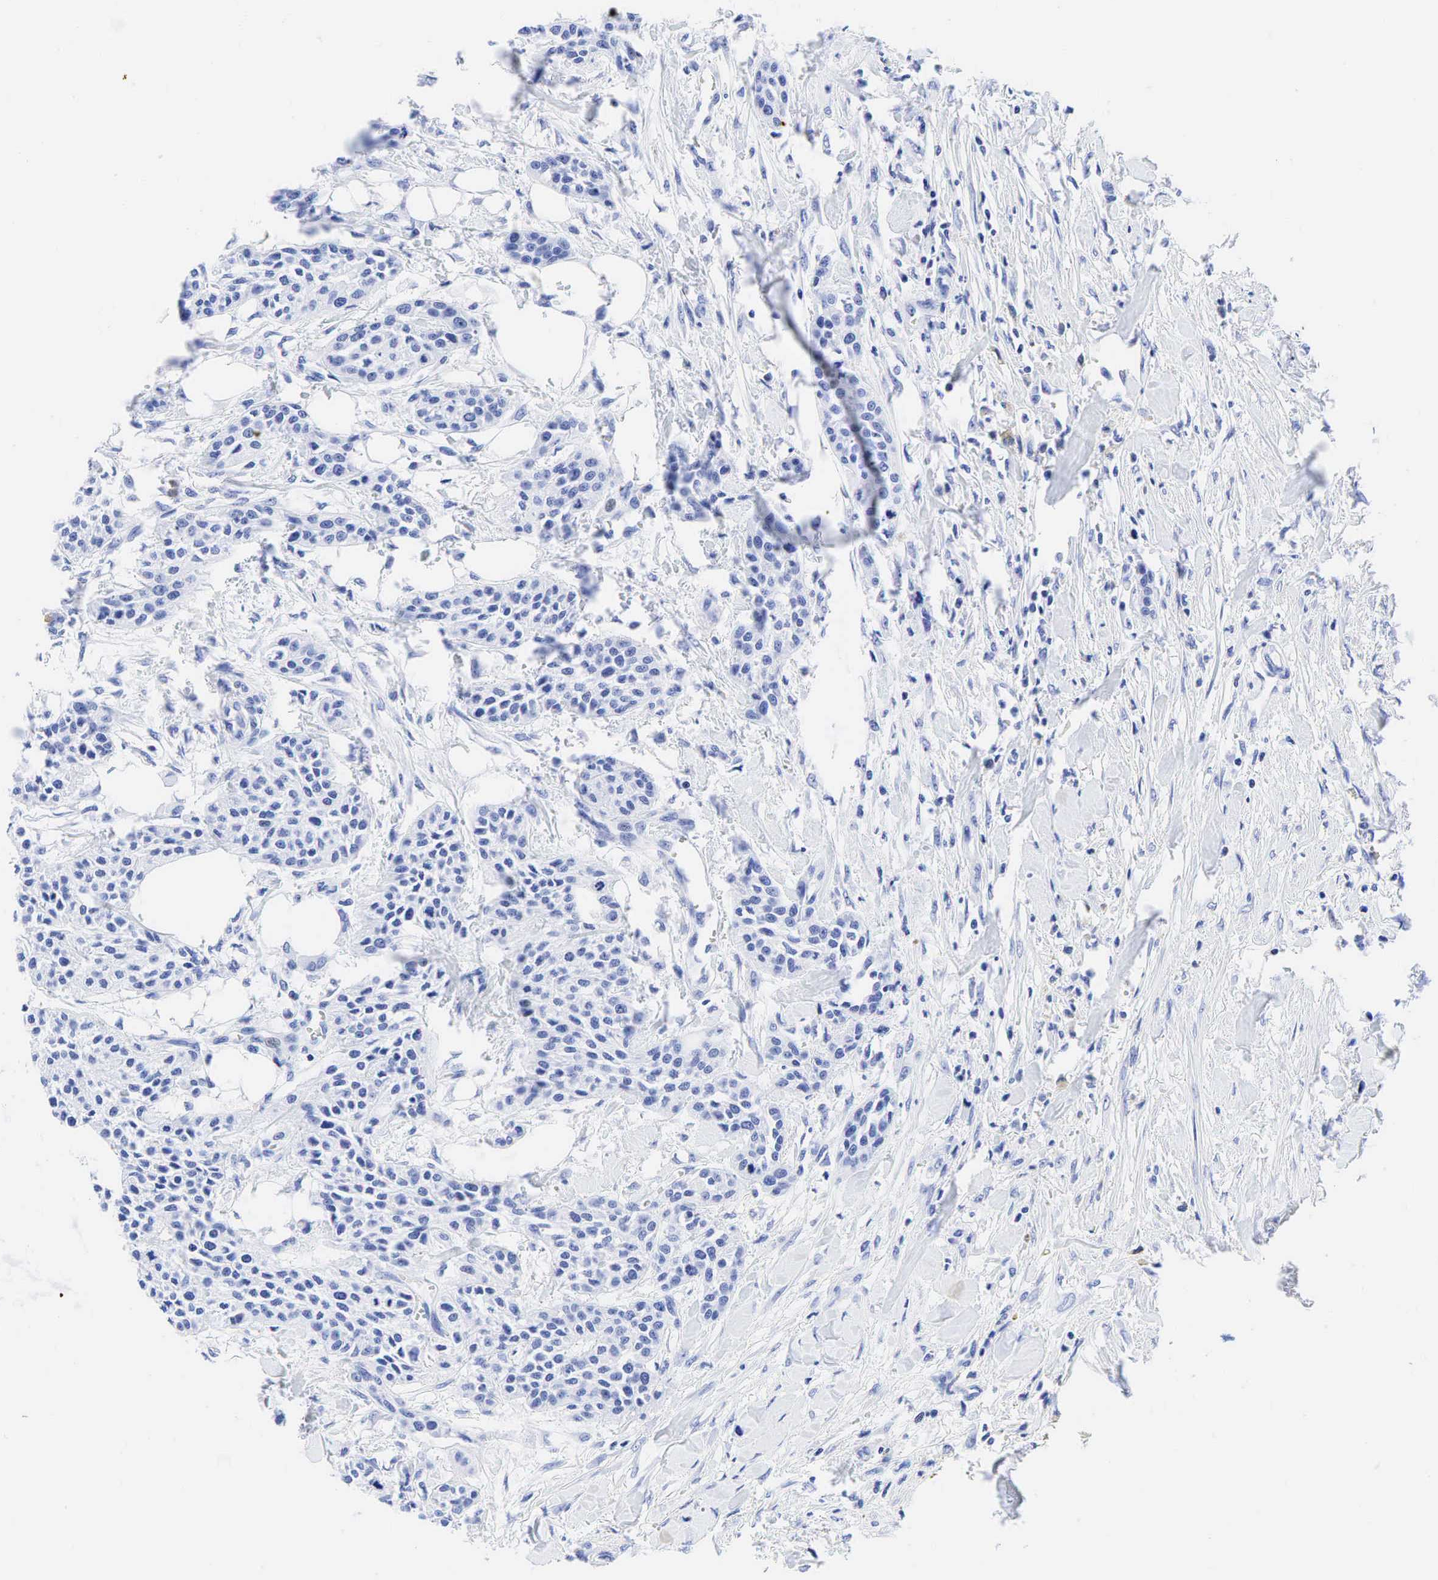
{"staining": {"intensity": "negative", "quantity": "none", "location": "none"}, "tissue": "urothelial cancer", "cell_type": "Tumor cells", "image_type": "cancer", "snomed": [{"axis": "morphology", "description": "Urothelial carcinoma, High grade"}, {"axis": "topography", "description": "Urinary bladder"}], "caption": "This is a photomicrograph of immunohistochemistry staining of urothelial cancer, which shows no expression in tumor cells.", "gene": "CEACAM5", "patient": {"sex": "male", "age": 56}}